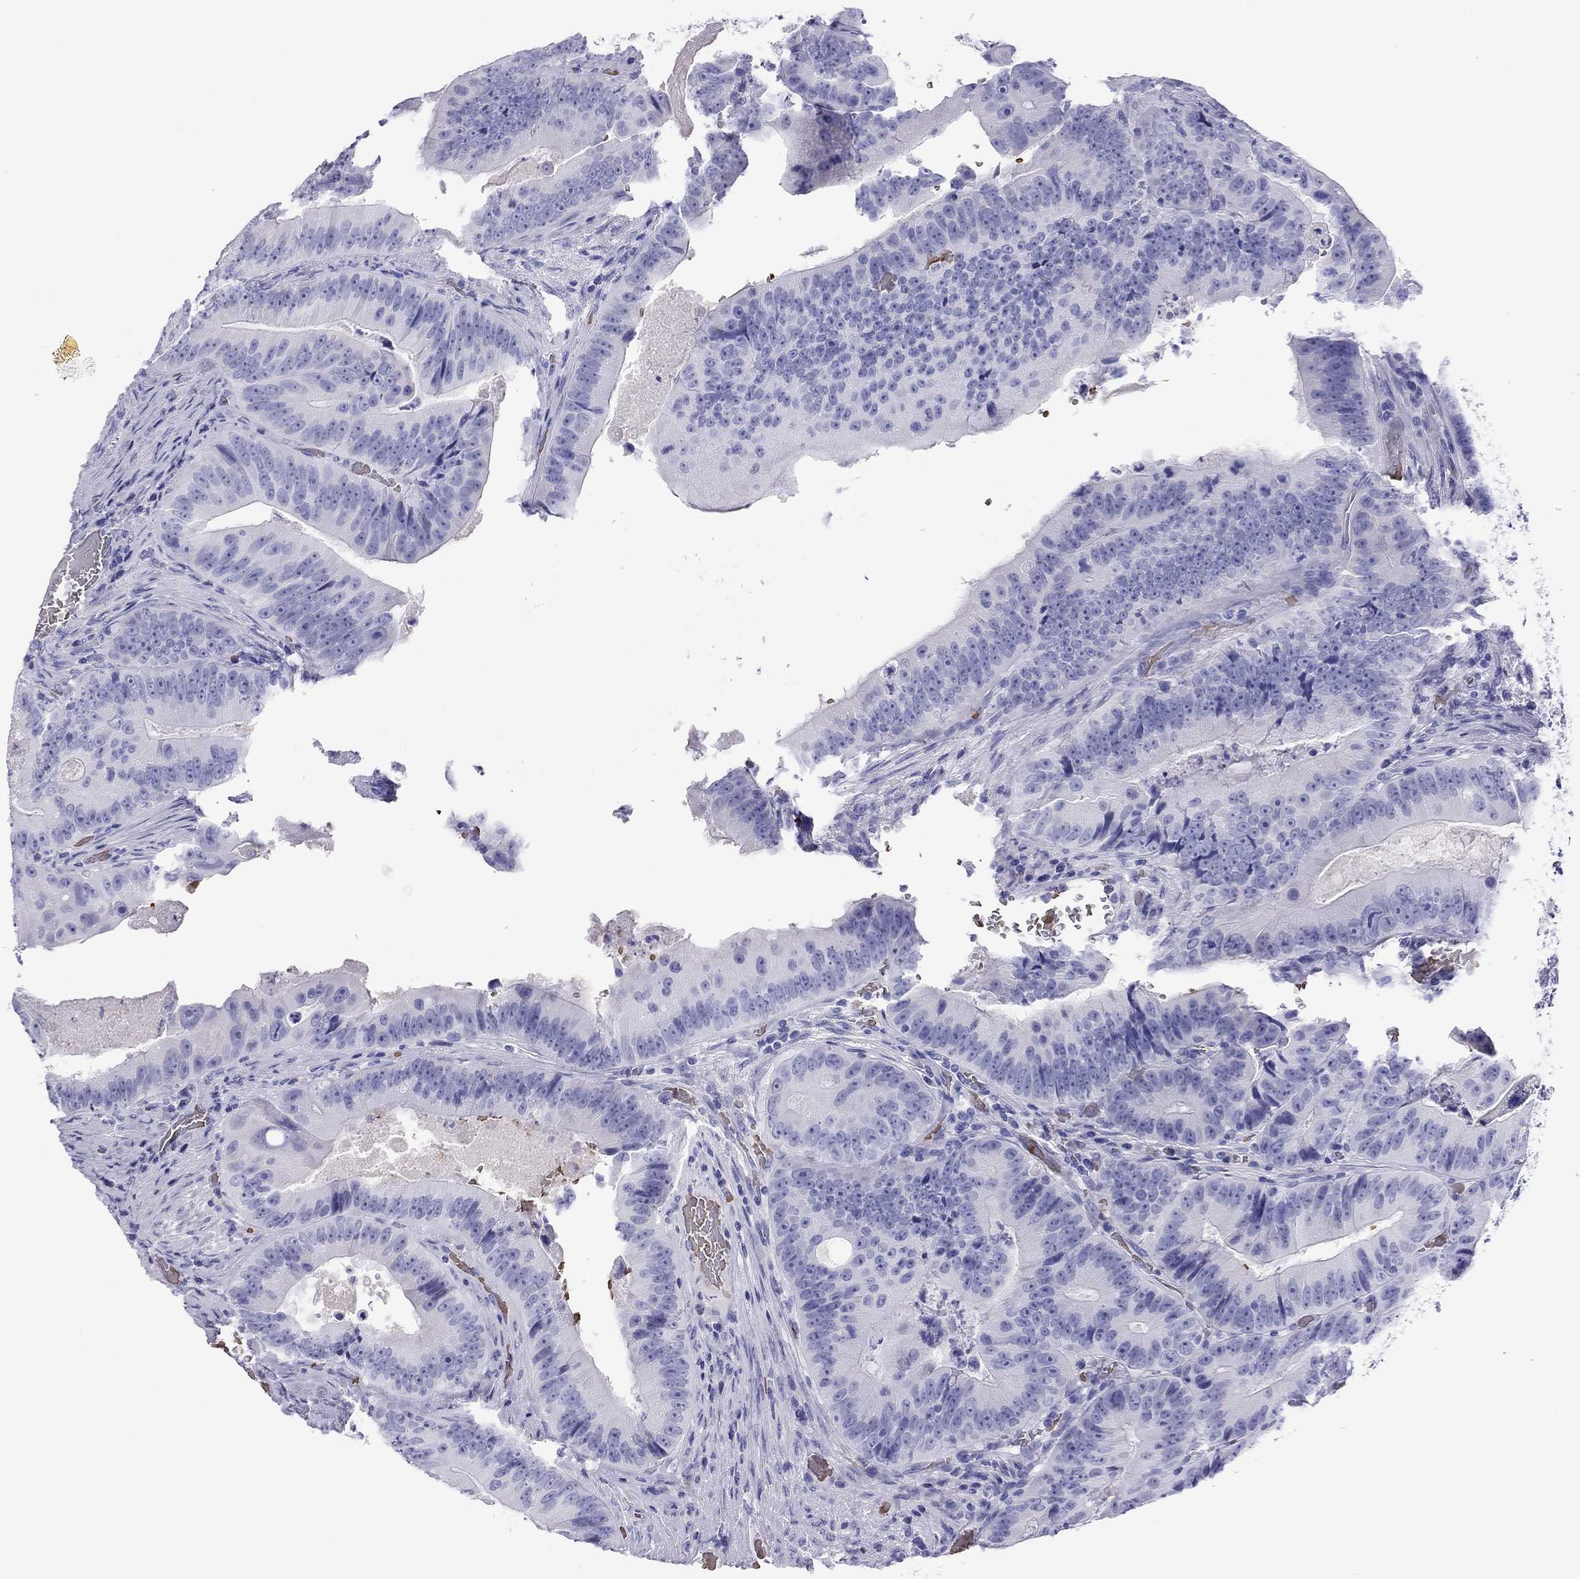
{"staining": {"intensity": "negative", "quantity": "none", "location": "none"}, "tissue": "colorectal cancer", "cell_type": "Tumor cells", "image_type": "cancer", "snomed": [{"axis": "morphology", "description": "Adenocarcinoma, NOS"}, {"axis": "topography", "description": "Colon"}], "caption": "High magnification brightfield microscopy of adenocarcinoma (colorectal) stained with DAB (3,3'-diaminobenzidine) (brown) and counterstained with hematoxylin (blue): tumor cells show no significant expression. Nuclei are stained in blue.", "gene": "PTPRN", "patient": {"sex": "female", "age": 86}}